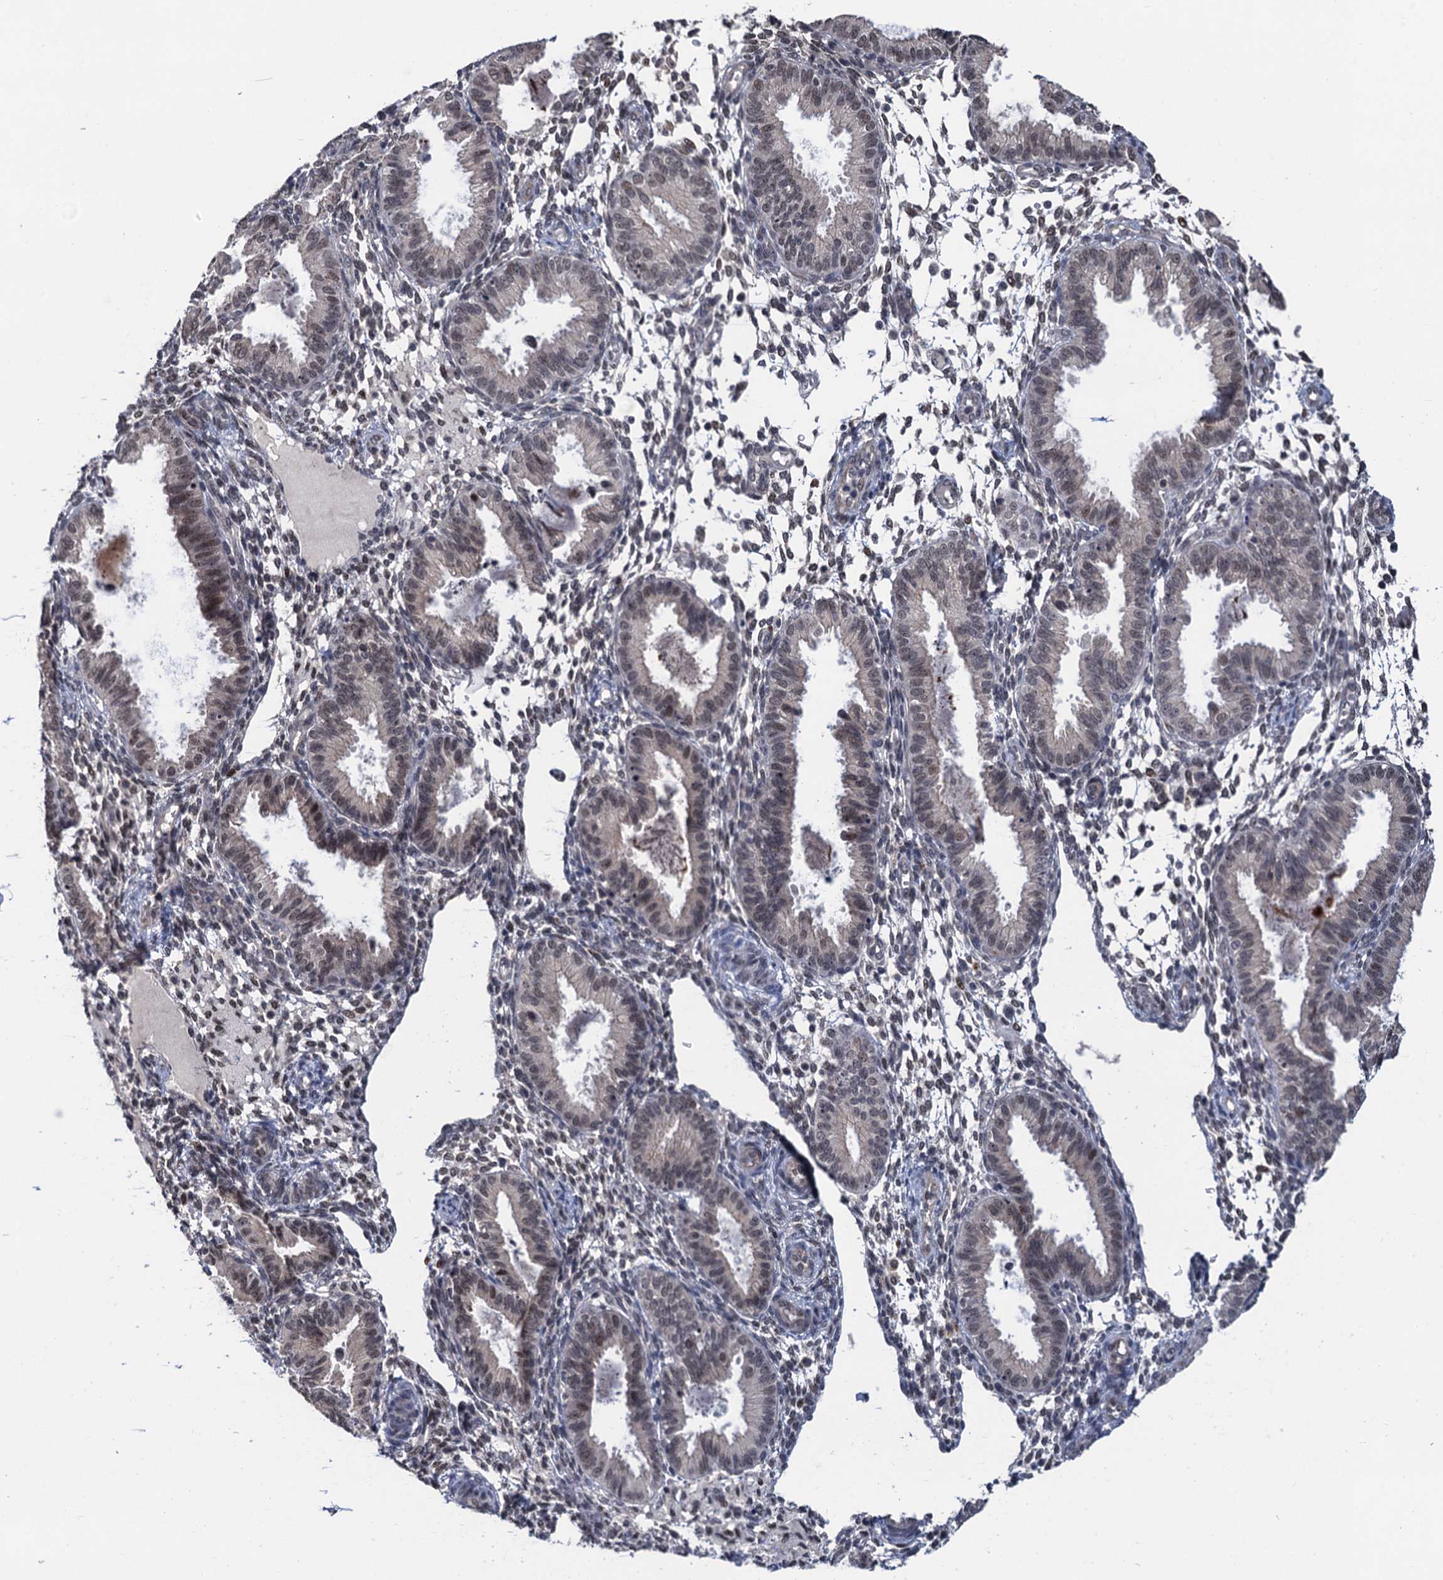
{"staining": {"intensity": "negative", "quantity": "none", "location": "none"}, "tissue": "endometrium", "cell_type": "Cells in endometrial stroma", "image_type": "normal", "snomed": [{"axis": "morphology", "description": "Normal tissue, NOS"}, {"axis": "topography", "description": "Endometrium"}], "caption": "The micrograph shows no staining of cells in endometrial stroma in normal endometrium. (DAB immunohistochemistry with hematoxylin counter stain).", "gene": "RASSF4", "patient": {"sex": "female", "age": 33}}